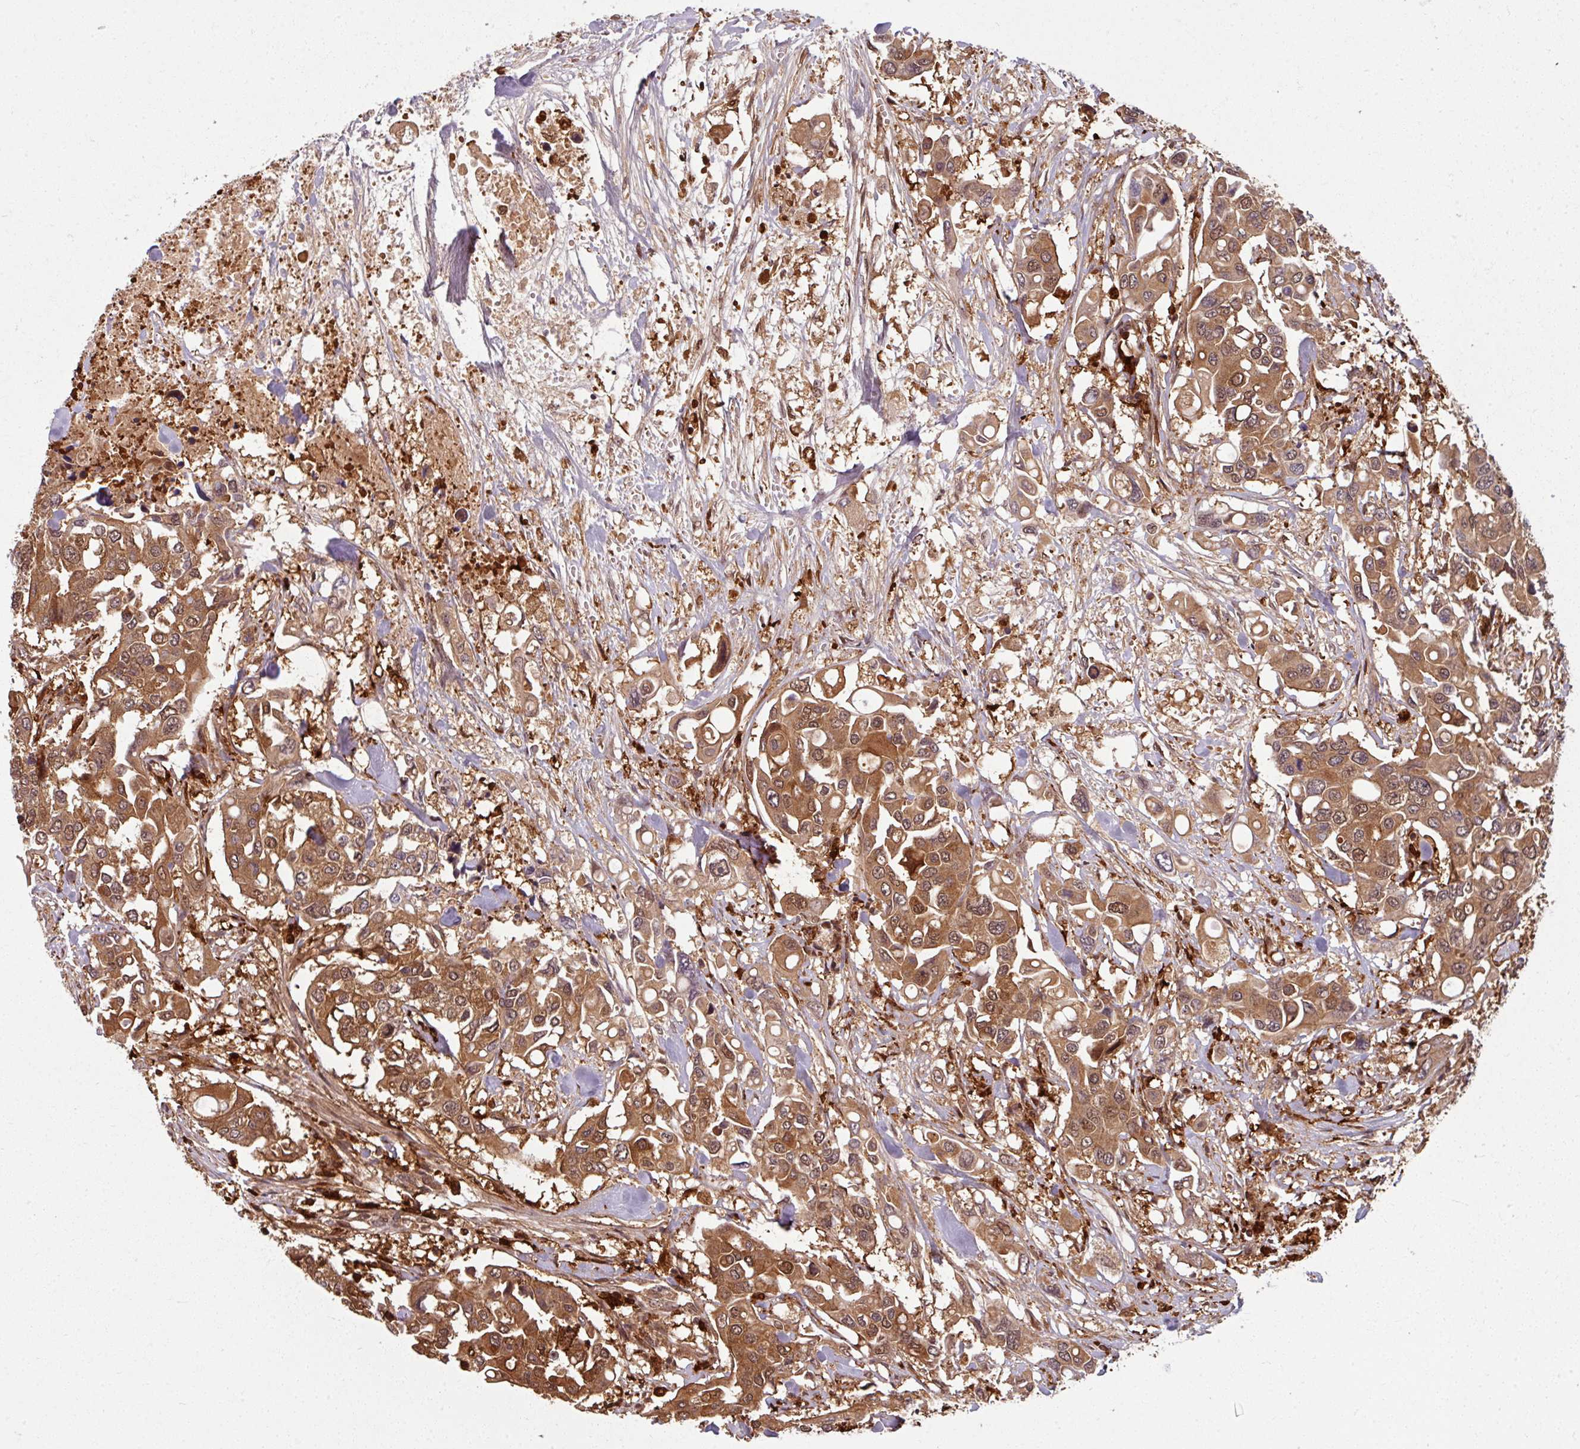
{"staining": {"intensity": "moderate", "quantity": ">75%", "location": "cytoplasmic/membranous,nuclear"}, "tissue": "colorectal cancer", "cell_type": "Tumor cells", "image_type": "cancer", "snomed": [{"axis": "morphology", "description": "Adenocarcinoma, NOS"}, {"axis": "topography", "description": "Colon"}], "caption": "Immunohistochemistry of human colorectal cancer reveals medium levels of moderate cytoplasmic/membranous and nuclear staining in about >75% of tumor cells.", "gene": "KCTD11", "patient": {"sex": "male", "age": 77}}